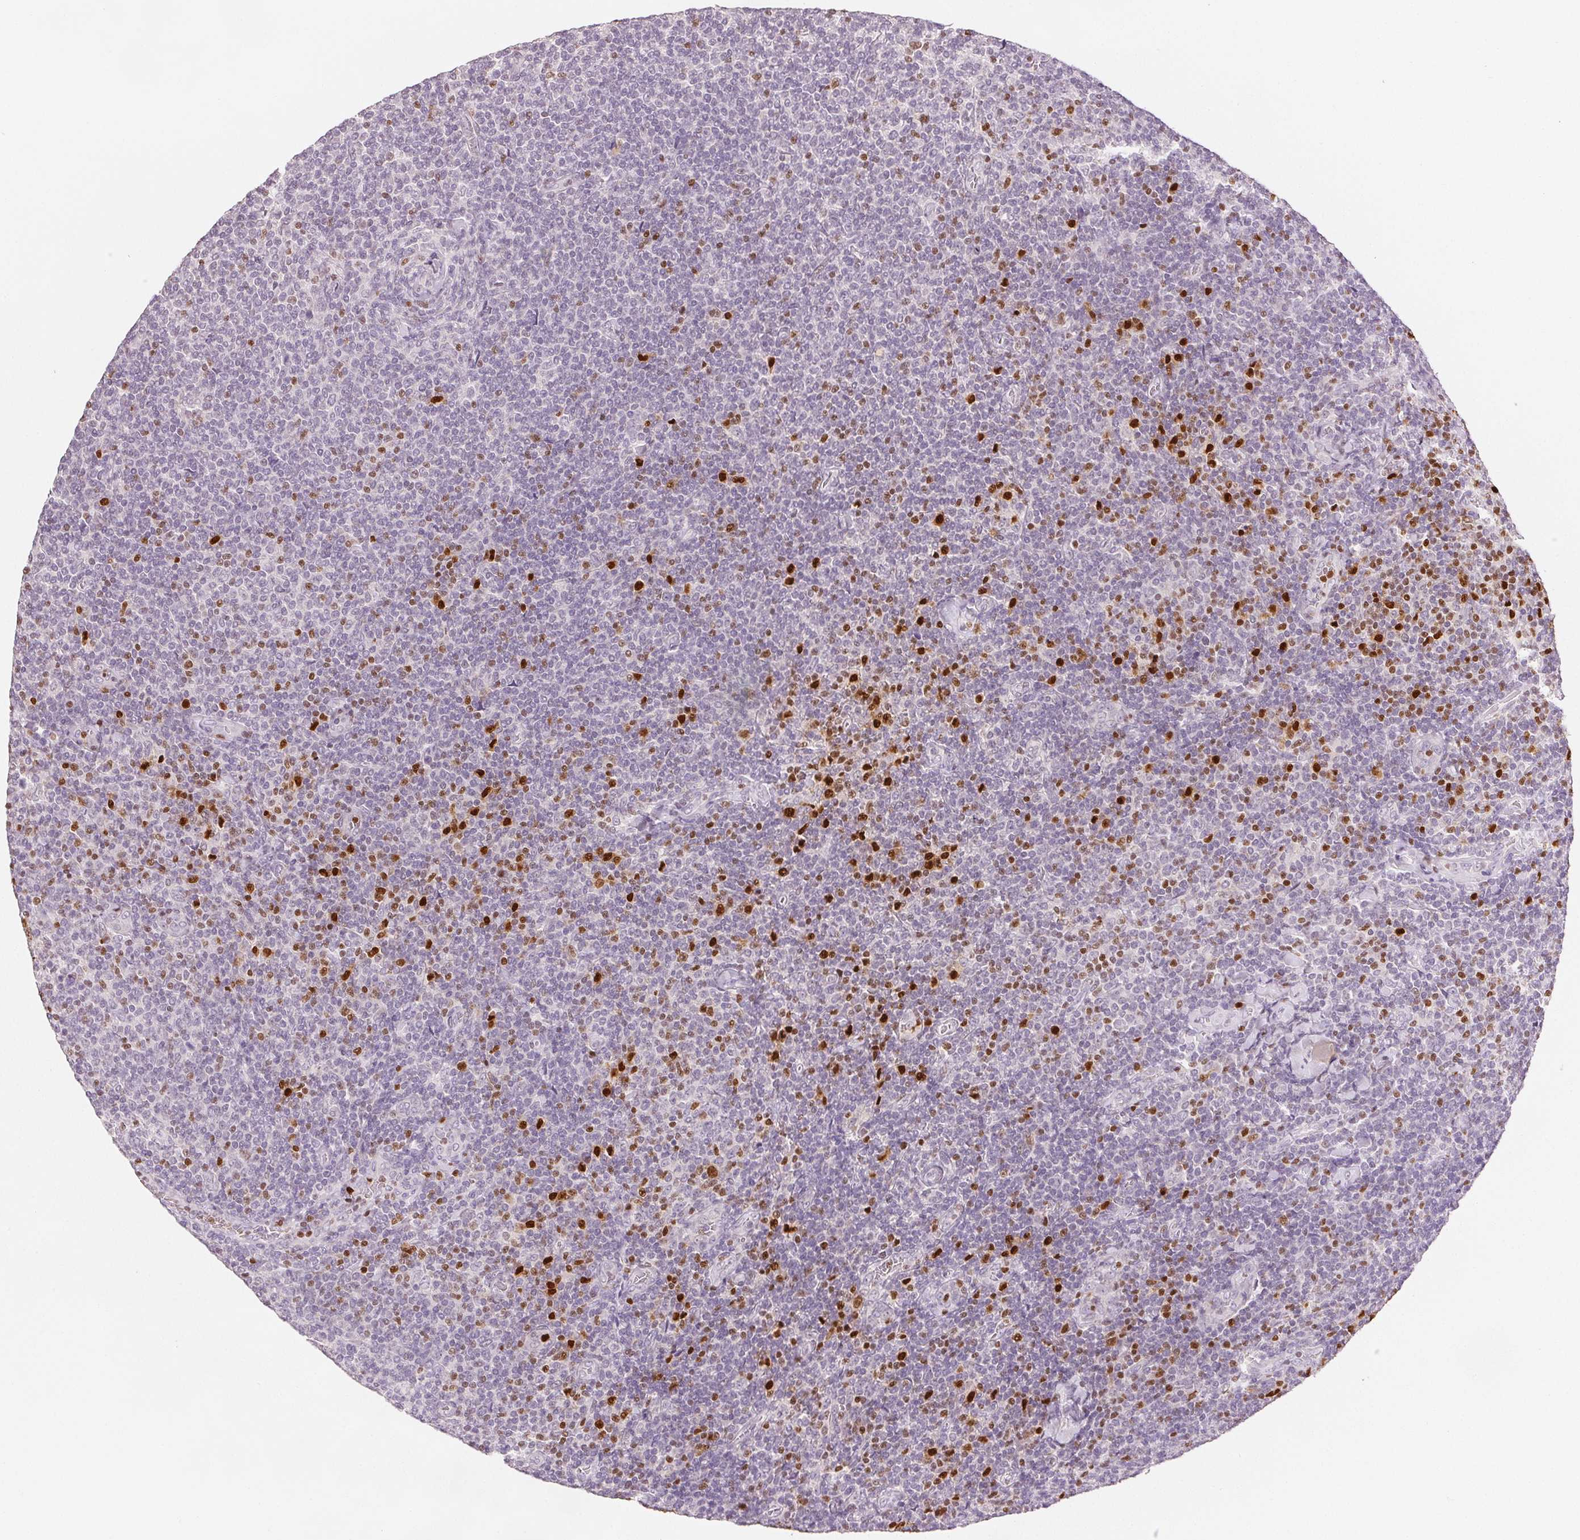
{"staining": {"intensity": "negative", "quantity": "none", "location": "none"}, "tissue": "lymphoma", "cell_type": "Tumor cells", "image_type": "cancer", "snomed": [{"axis": "morphology", "description": "Malignant lymphoma, non-Hodgkin's type, Low grade"}, {"axis": "topography", "description": "Lymph node"}], "caption": "The histopathology image displays no staining of tumor cells in lymphoma.", "gene": "RUNX2", "patient": {"sex": "male", "age": 52}}